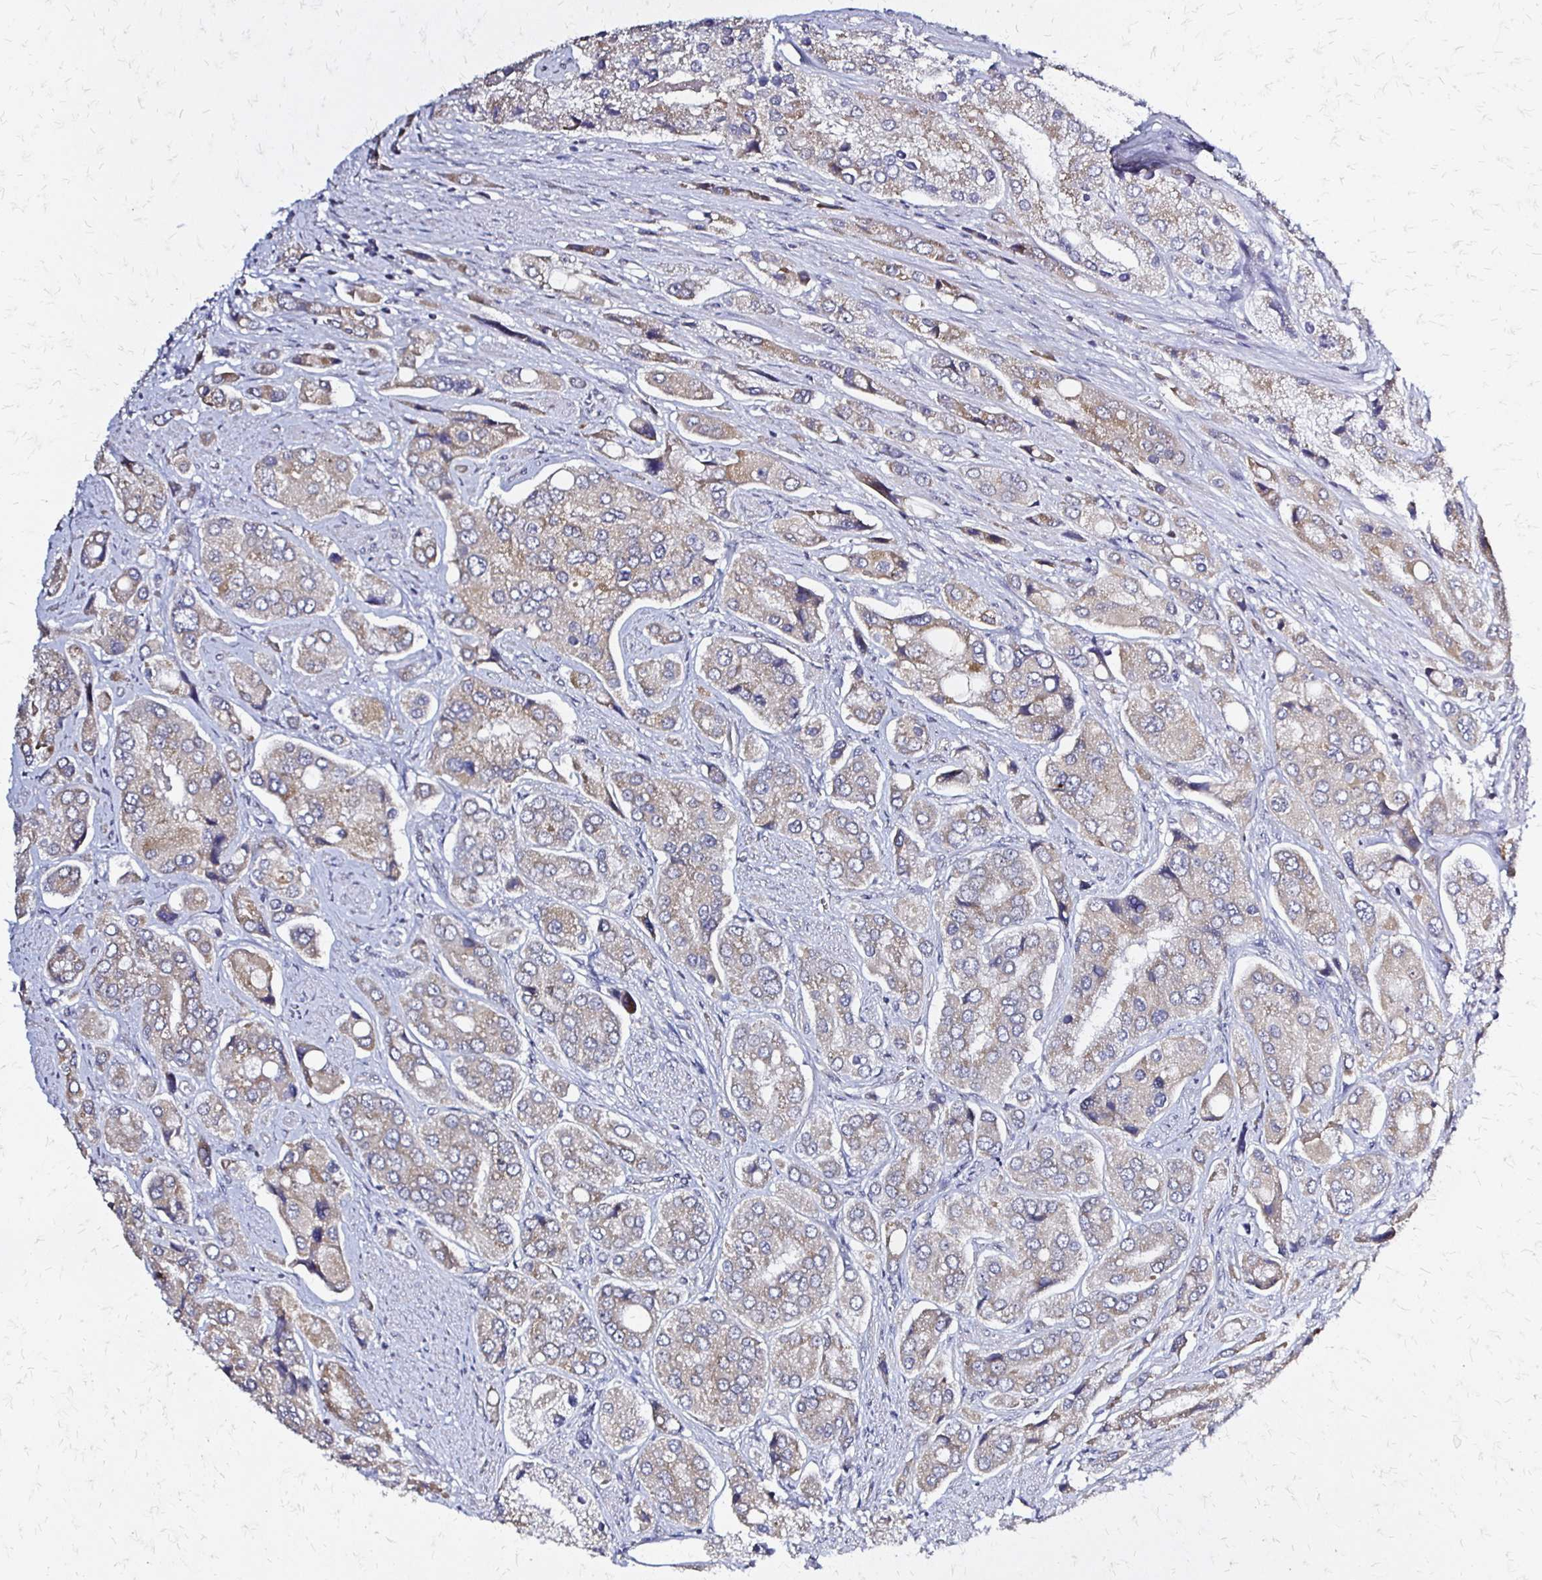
{"staining": {"intensity": "weak", "quantity": "<25%", "location": "cytoplasmic/membranous"}, "tissue": "prostate cancer", "cell_type": "Tumor cells", "image_type": "cancer", "snomed": [{"axis": "morphology", "description": "Adenocarcinoma, Low grade"}, {"axis": "topography", "description": "Prostate"}], "caption": "There is no significant staining in tumor cells of prostate cancer.", "gene": "SLC9A9", "patient": {"sex": "male", "age": 69}}